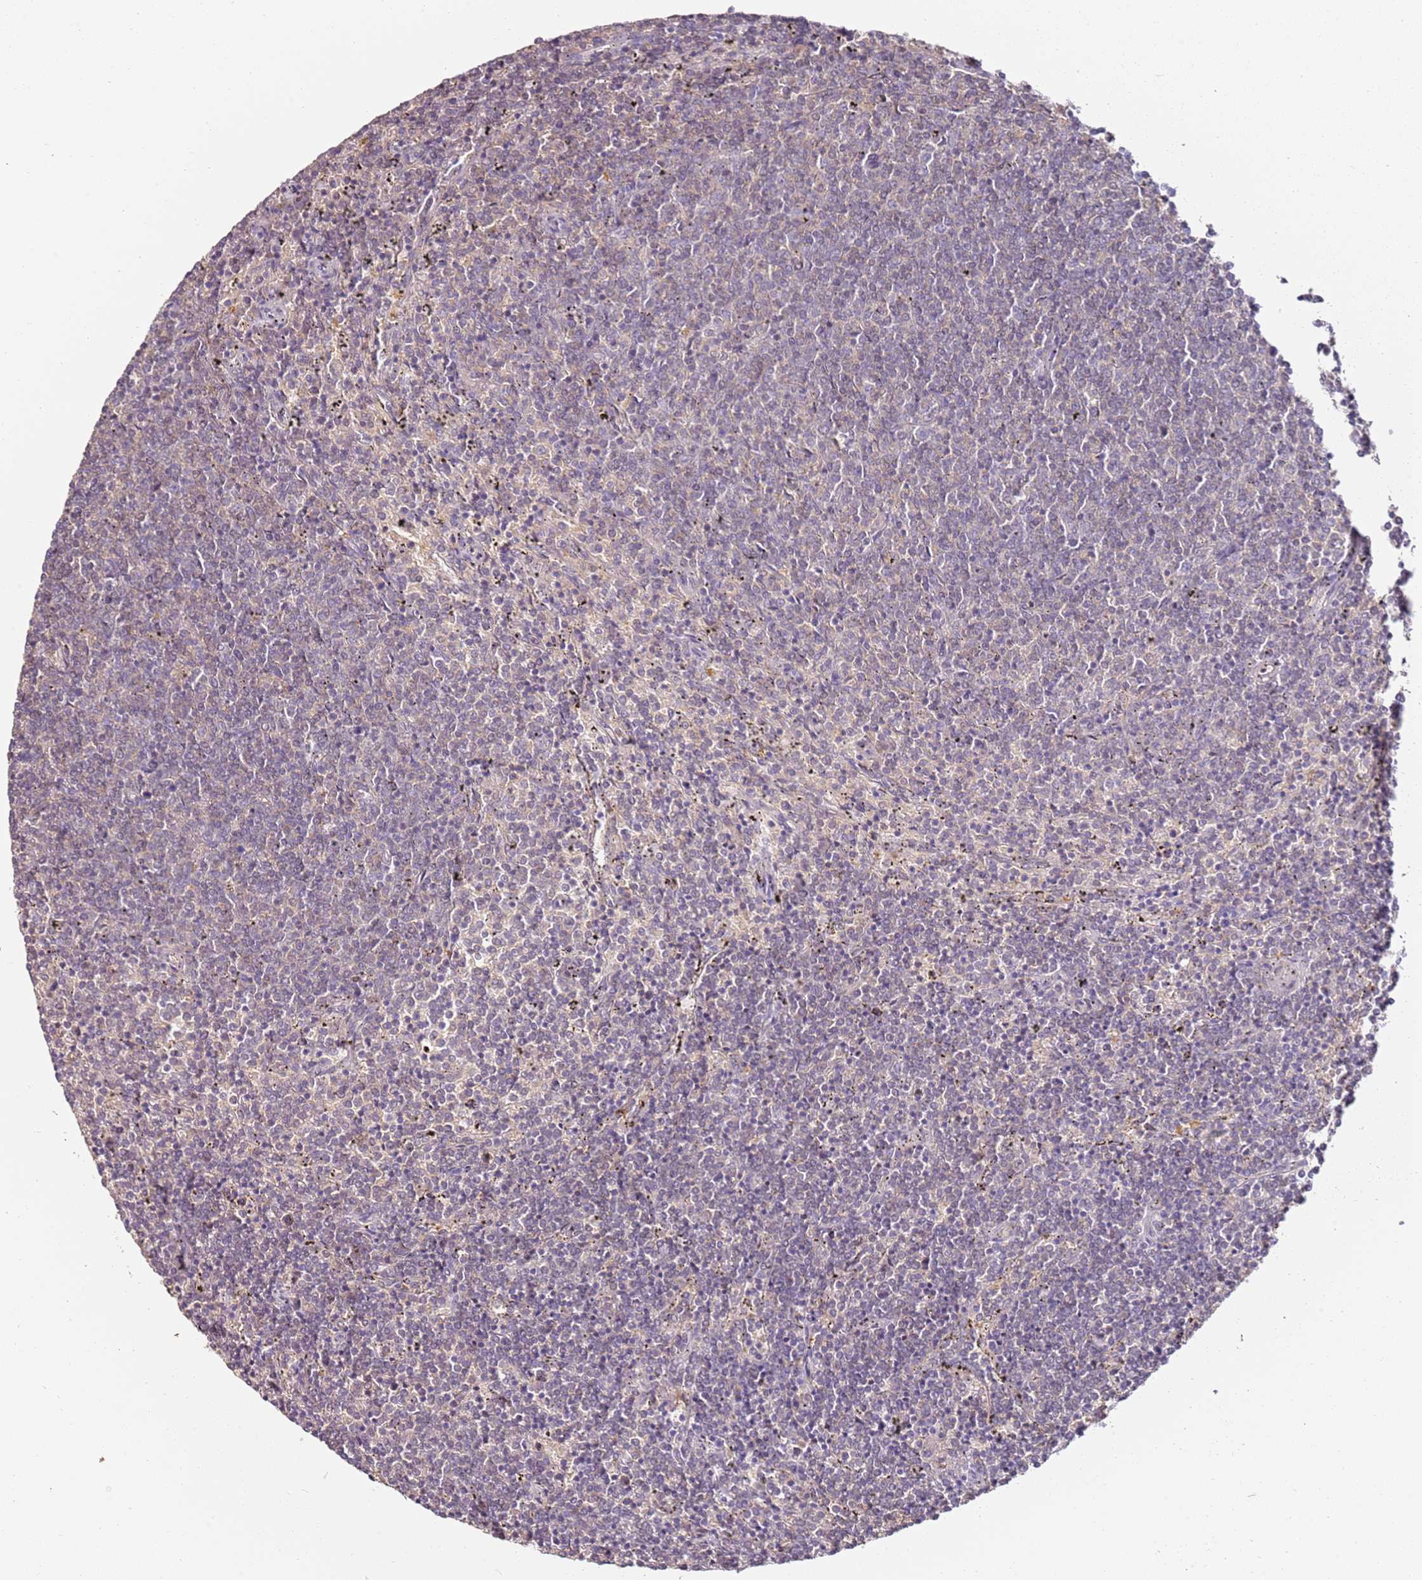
{"staining": {"intensity": "negative", "quantity": "none", "location": "none"}, "tissue": "lymphoma", "cell_type": "Tumor cells", "image_type": "cancer", "snomed": [{"axis": "morphology", "description": "Malignant lymphoma, non-Hodgkin's type, Low grade"}, {"axis": "topography", "description": "Spleen"}], "caption": "DAB immunohistochemical staining of lymphoma shows no significant expression in tumor cells.", "gene": "MDH1", "patient": {"sex": "female", "age": 50}}